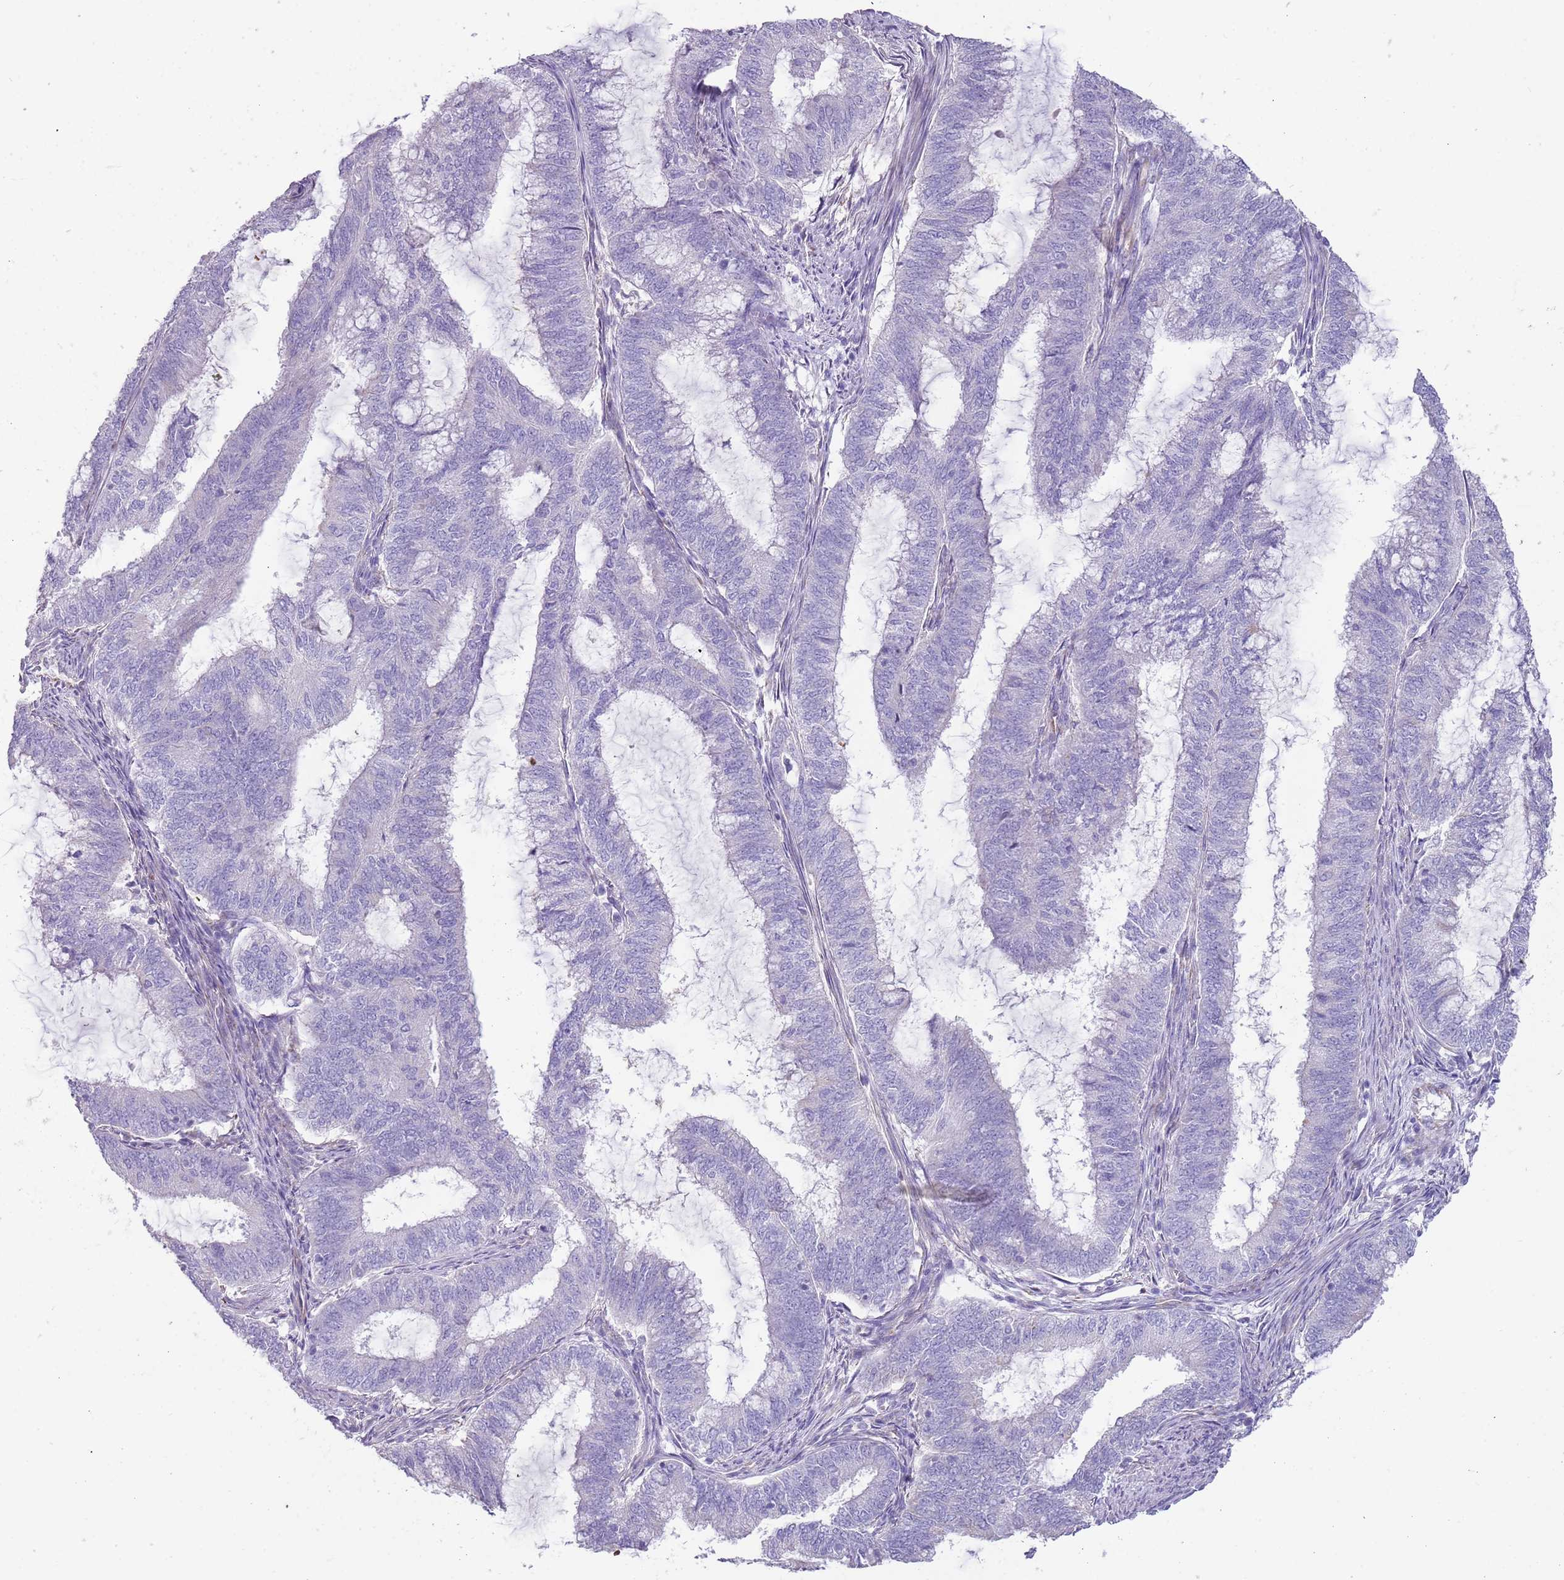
{"staining": {"intensity": "negative", "quantity": "none", "location": "none"}, "tissue": "endometrial cancer", "cell_type": "Tumor cells", "image_type": "cancer", "snomed": [{"axis": "morphology", "description": "Adenocarcinoma, NOS"}, {"axis": "topography", "description": "Endometrium"}], "caption": "This is an immunohistochemistry image of human endometrial adenocarcinoma. There is no expression in tumor cells.", "gene": "RNF222", "patient": {"sex": "female", "age": 51}}